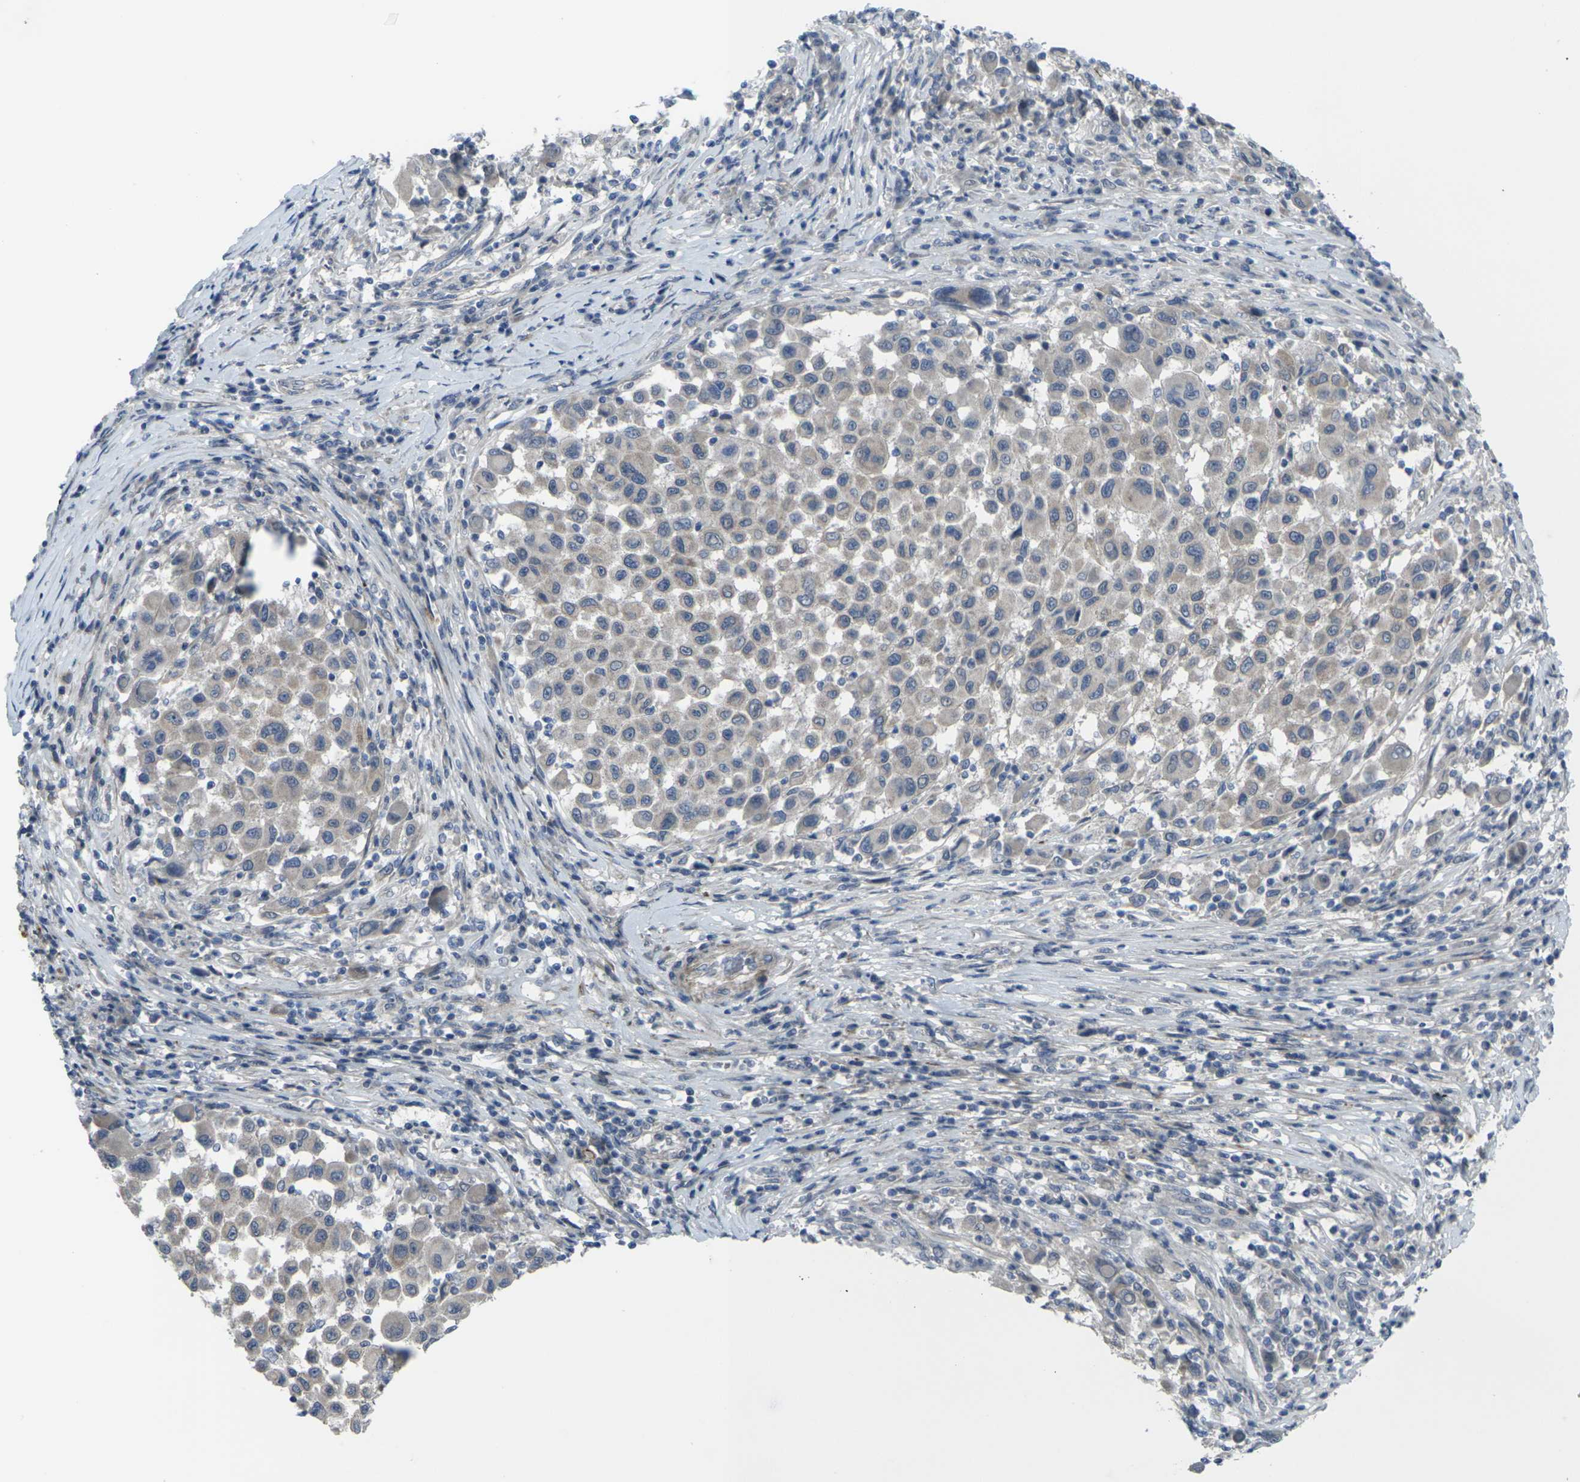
{"staining": {"intensity": "weak", "quantity": ">75%", "location": "cytoplasmic/membranous"}, "tissue": "melanoma", "cell_type": "Tumor cells", "image_type": "cancer", "snomed": [{"axis": "morphology", "description": "Malignant melanoma, Metastatic site"}, {"axis": "topography", "description": "Lymph node"}], "caption": "Melanoma stained with a brown dye demonstrates weak cytoplasmic/membranous positive staining in approximately >75% of tumor cells.", "gene": "CCR10", "patient": {"sex": "male", "age": 61}}